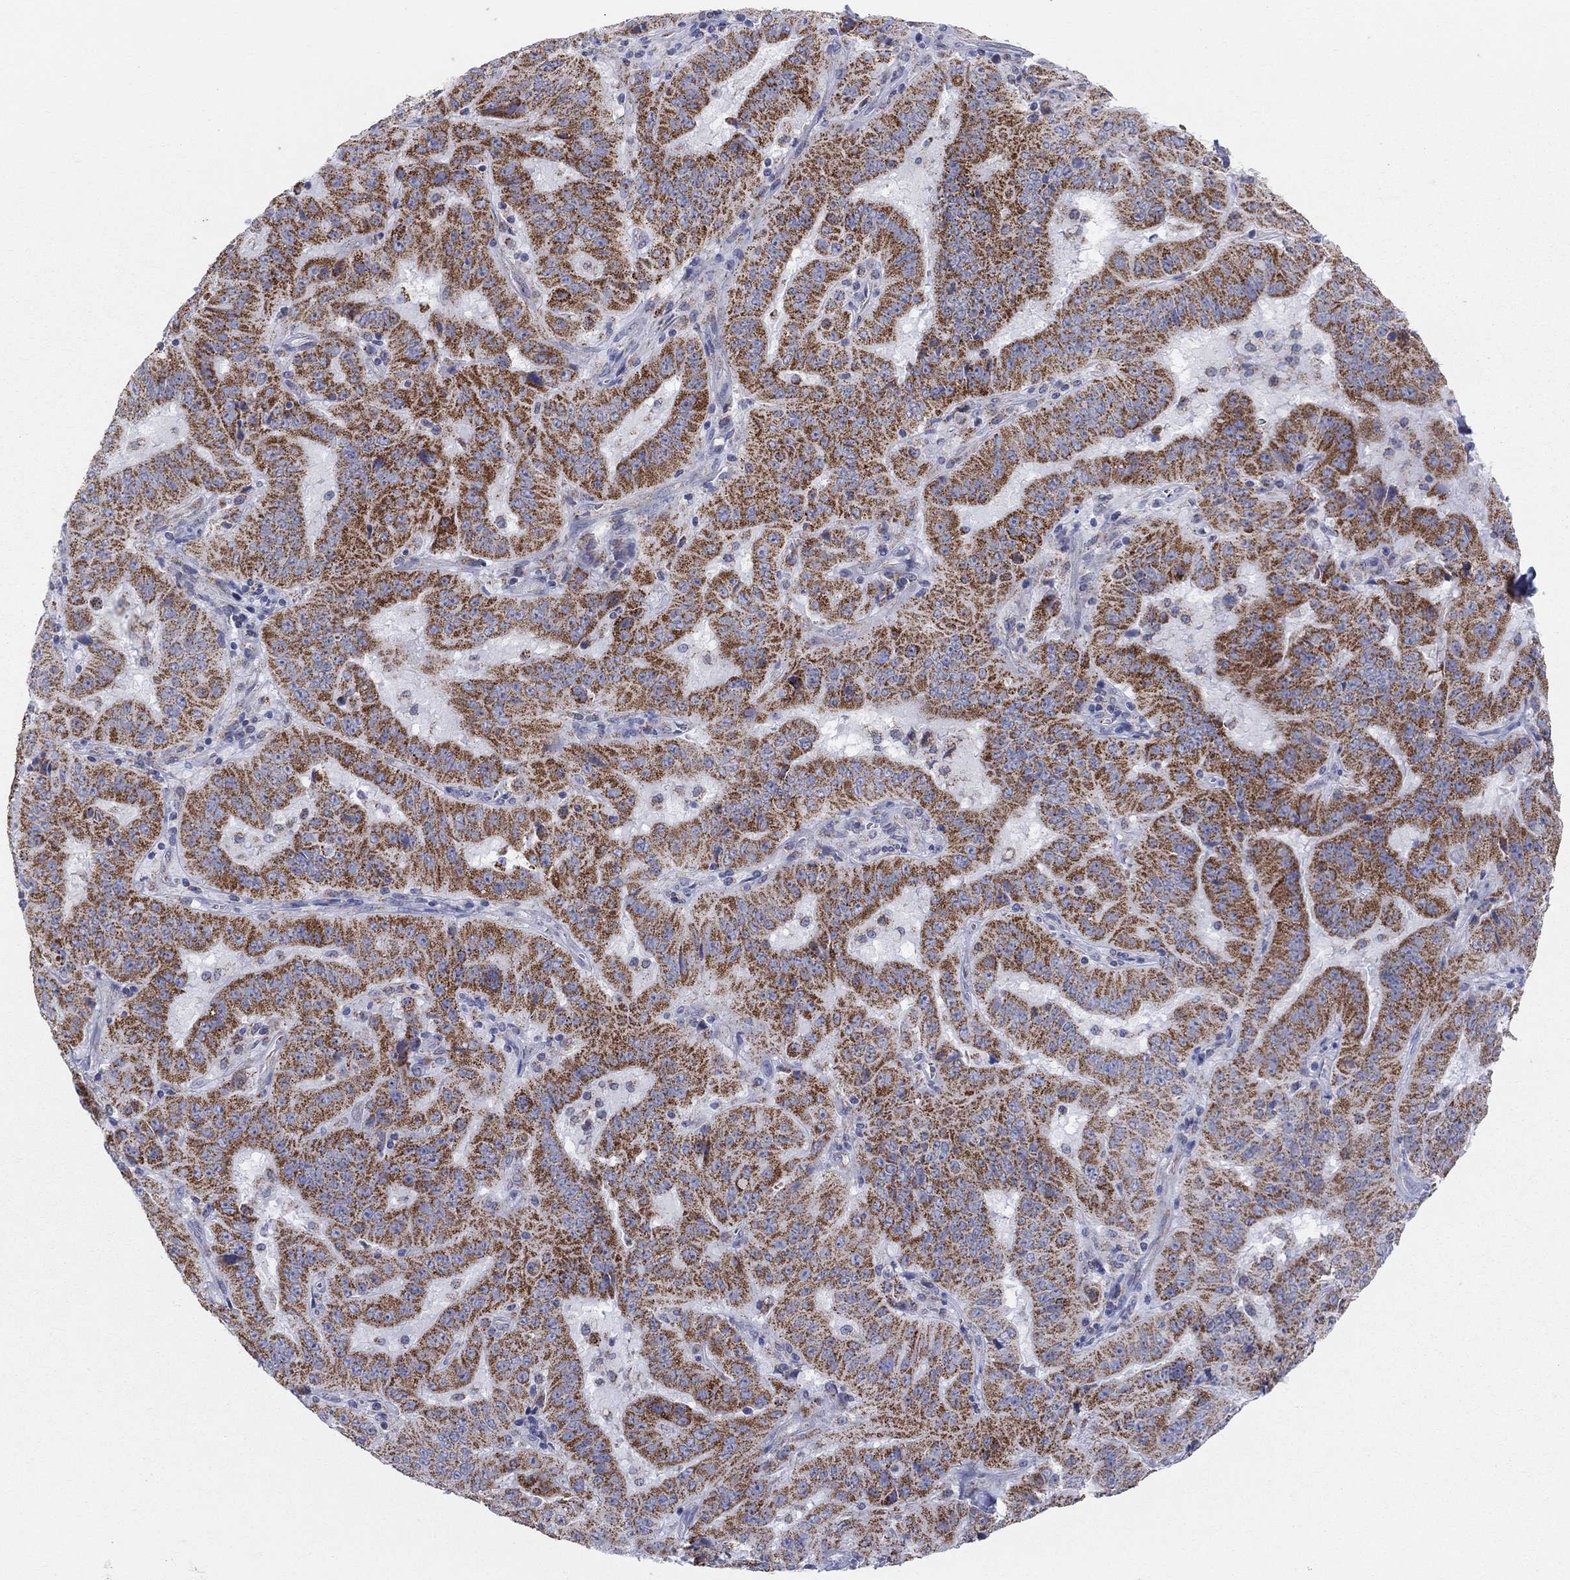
{"staining": {"intensity": "strong", "quantity": ">75%", "location": "cytoplasmic/membranous"}, "tissue": "pancreatic cancer", "cell_type": "Tumor cells", "image_type": "cancer", "snomed": [{"axis": "morphology", "description": "Adenocarcinoma, NOS"}, {"axis": "topography", "description": "Pancreas"}], "caption": "High-power microscopy captured an immunohistochemistry histopathology image of adenocarcinoma (pancreatic), revealing strong cytoplasmic/membranous expression in about >75% of tumor cells. The staining was performed using DAB (3,3'-diaminobenzidine), with brown indicating positive protein expression. Nuclei are stained blue with hematoxylin.", "gene": "KISS1R", "patient": {"sex": "male", "age": 63}}